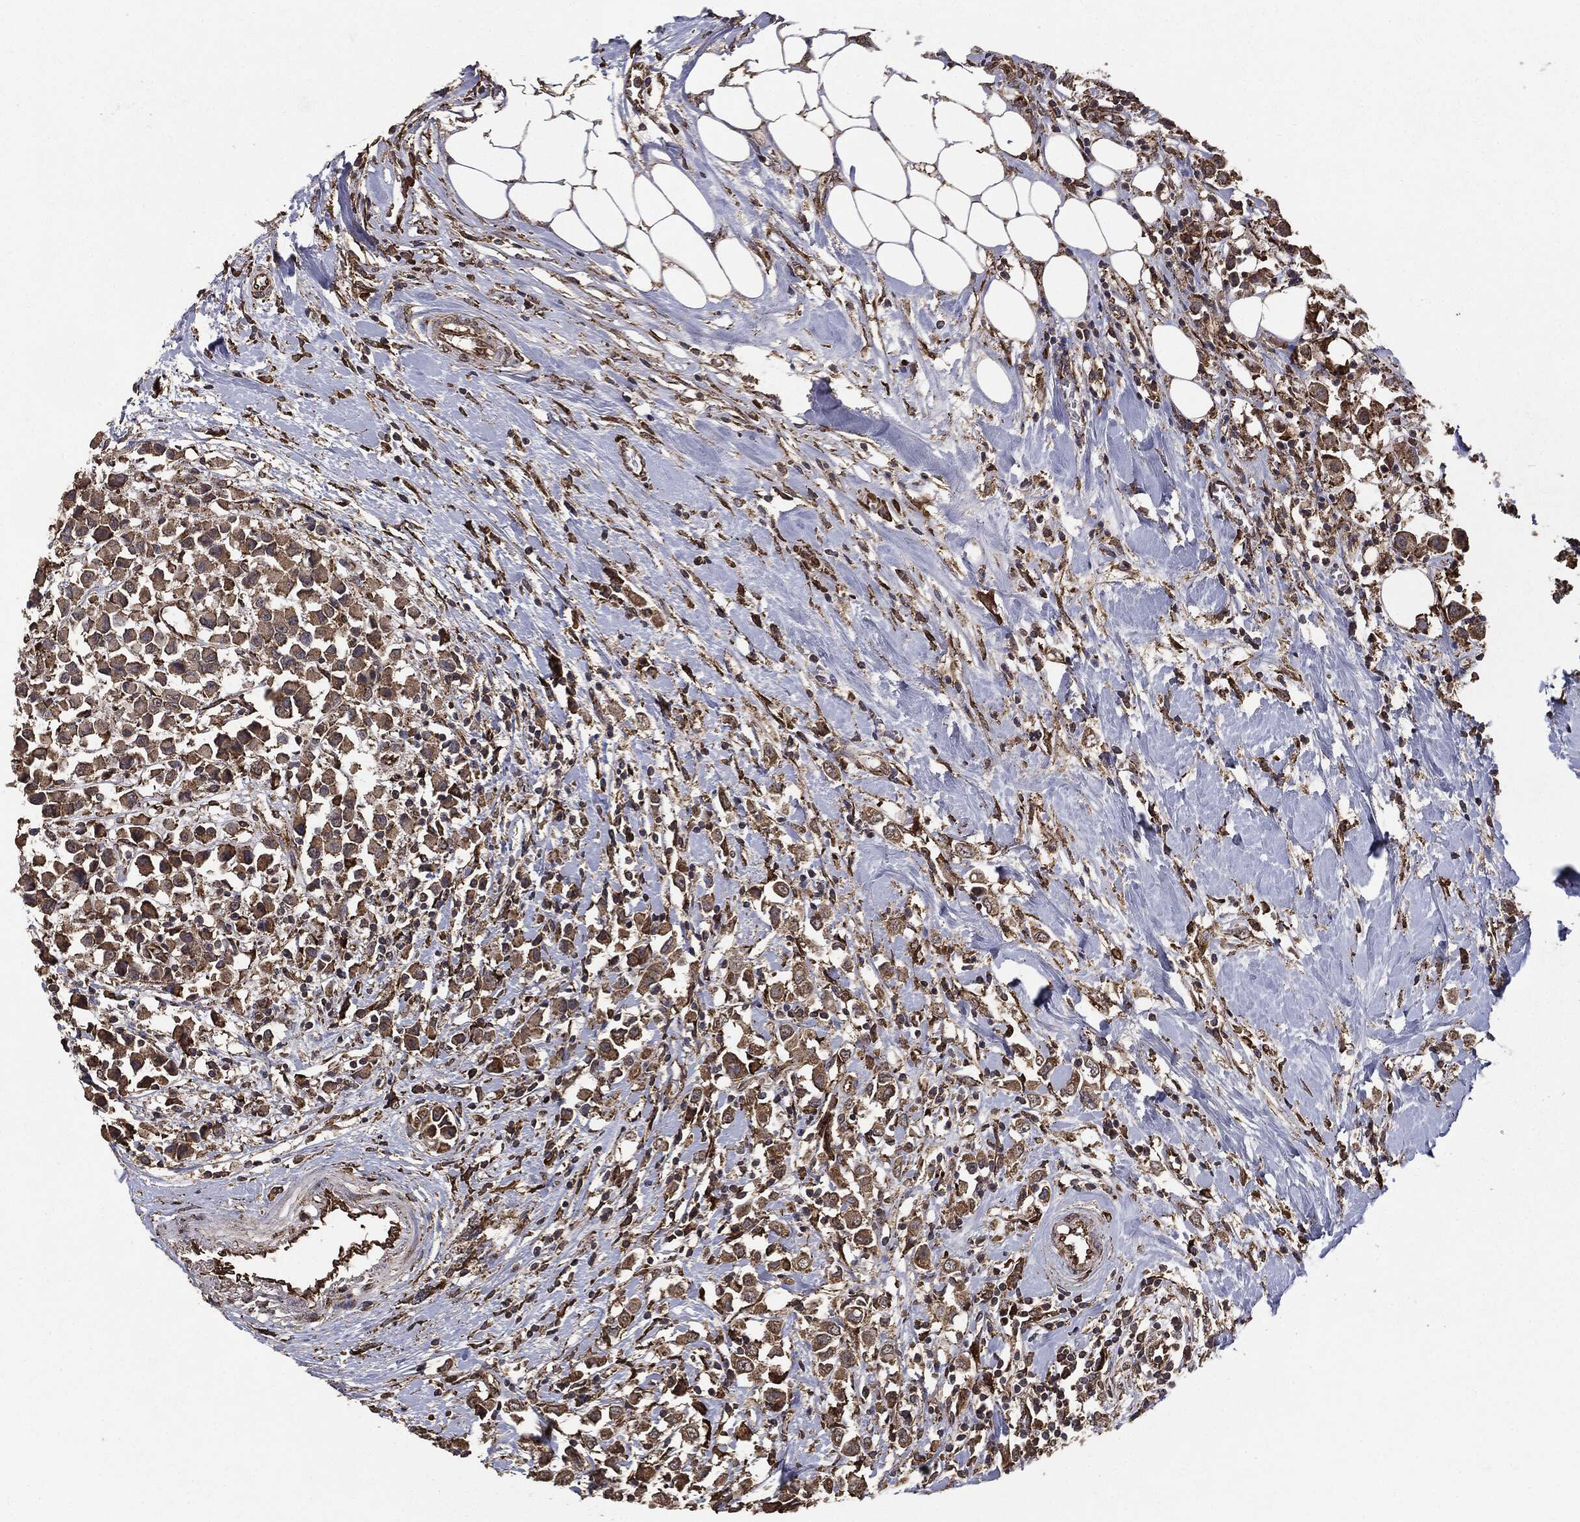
{"staining": {"intensity": "moderate", "quantity": ">75%", "location": "cytoplasmic/membranous"}, "tissue": "breast cancer", "cell_type": "Tumor cells", "image_type": "cancer", "snomed": [{"axis": "morphology", "description": "Duct carcinoma"}, {"axis": "topography", "description": "Breast"}], "caption": "Intraductal carcinoma (breast) stained for a protein (brown) demonstrates moderate cytoplasmic/membranous positive staining in approximately >75% of tumor cells.", "gene": "MTOR", "patient": {"sex": "female", "age": 61}}